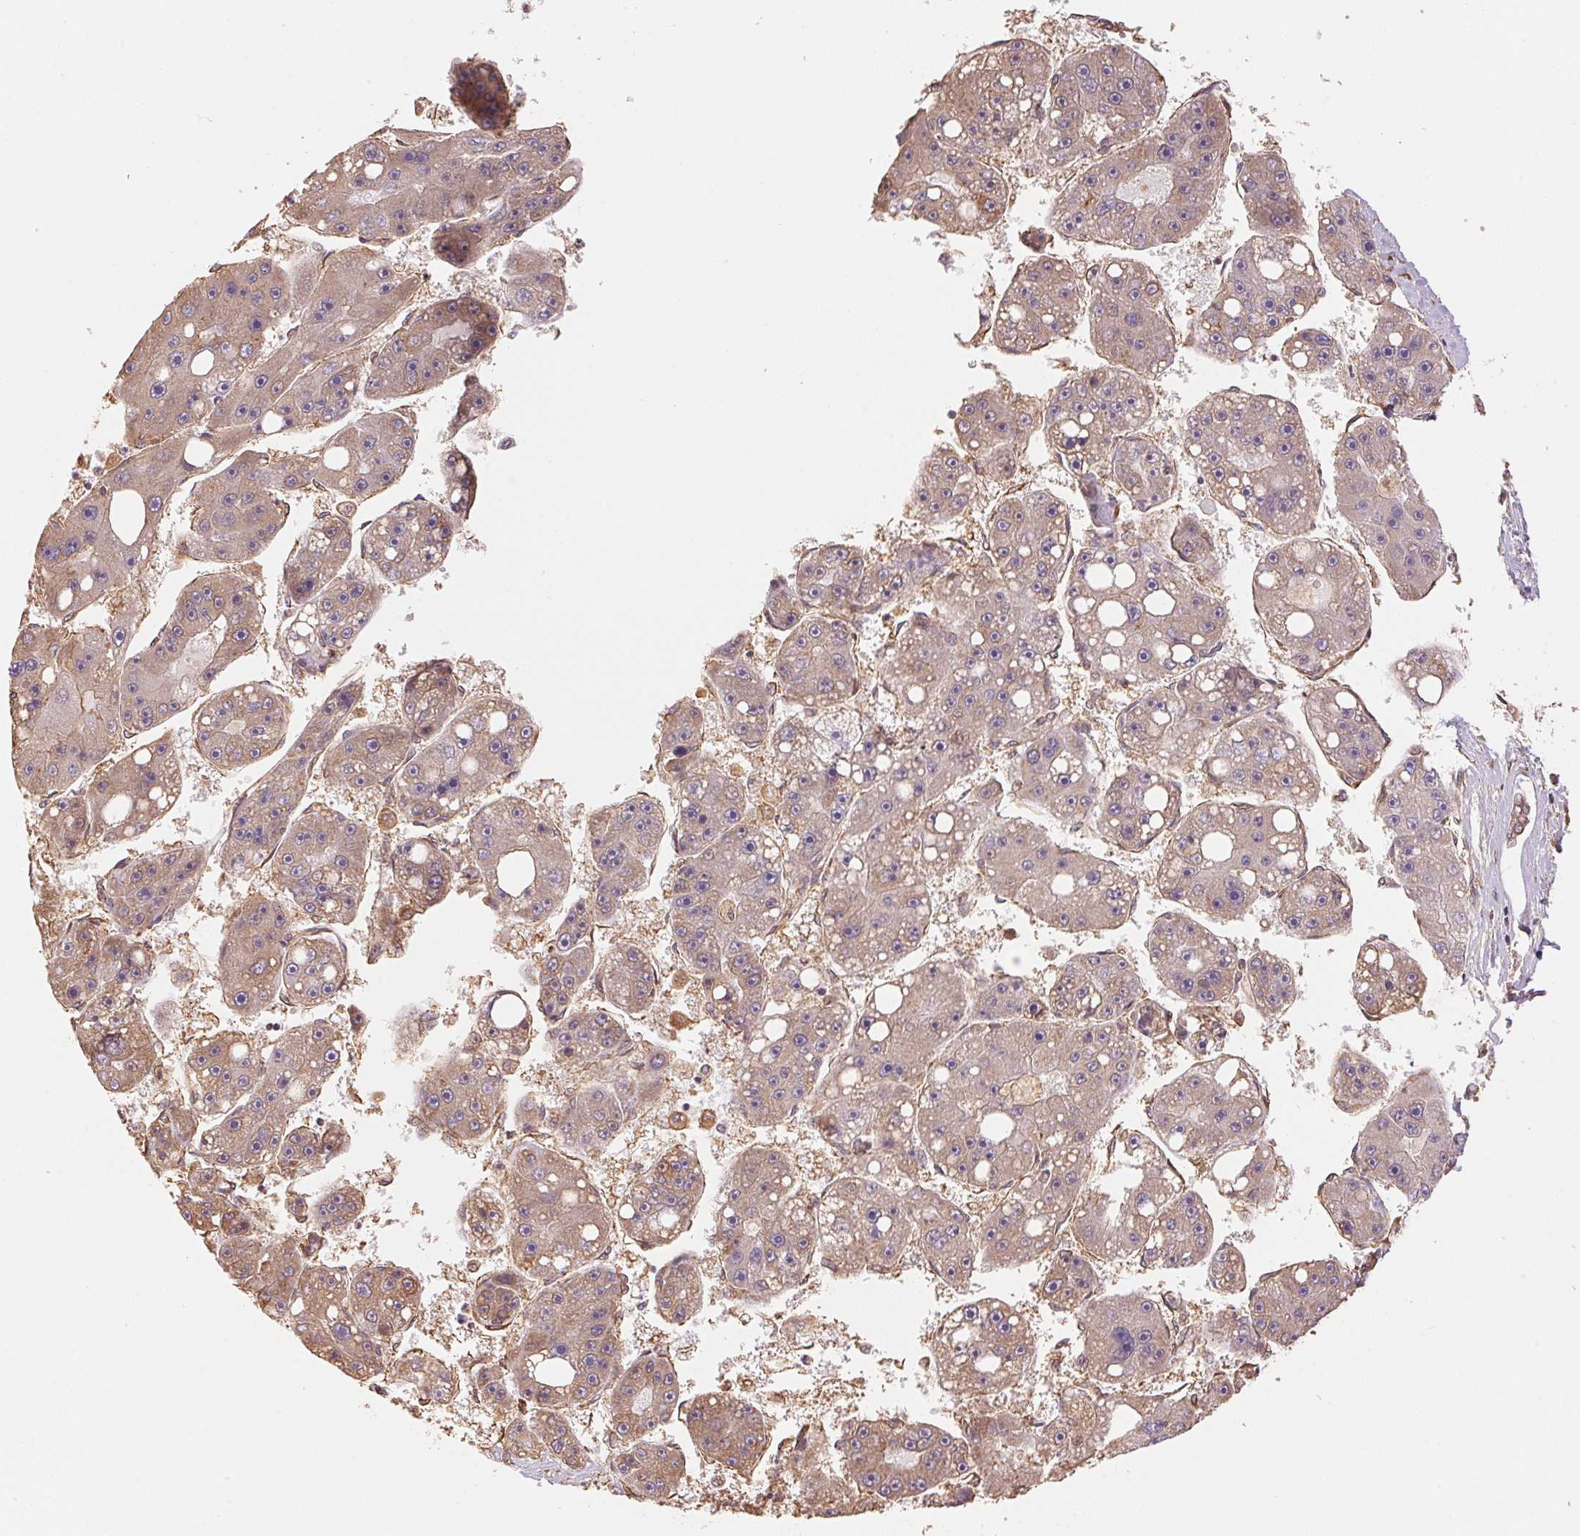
{"staining": {"intensity": "weak", "quantity": ">75%", "location": "cytoplasmic/membranous"}, "tissue": "liver cancer", "cell_type": "Tumor cells", "image_type": "cancer", "snomed": [{"axis": "morphology", "description": "Carcinoma, Hepatocellular, NOS"}, {"axis": "topography", "description": "Liver"}], "caption": "A brown stain labels weak cytoplasmic/membranous staining of a protein in human liver cancer tumor cells. (DAB (3,3'-diaminobenzidine) = brown stain, brightfield microscopy at high magnification).", "gene": "C6orf163", "patient": {"sex": "female", "age": 61}}